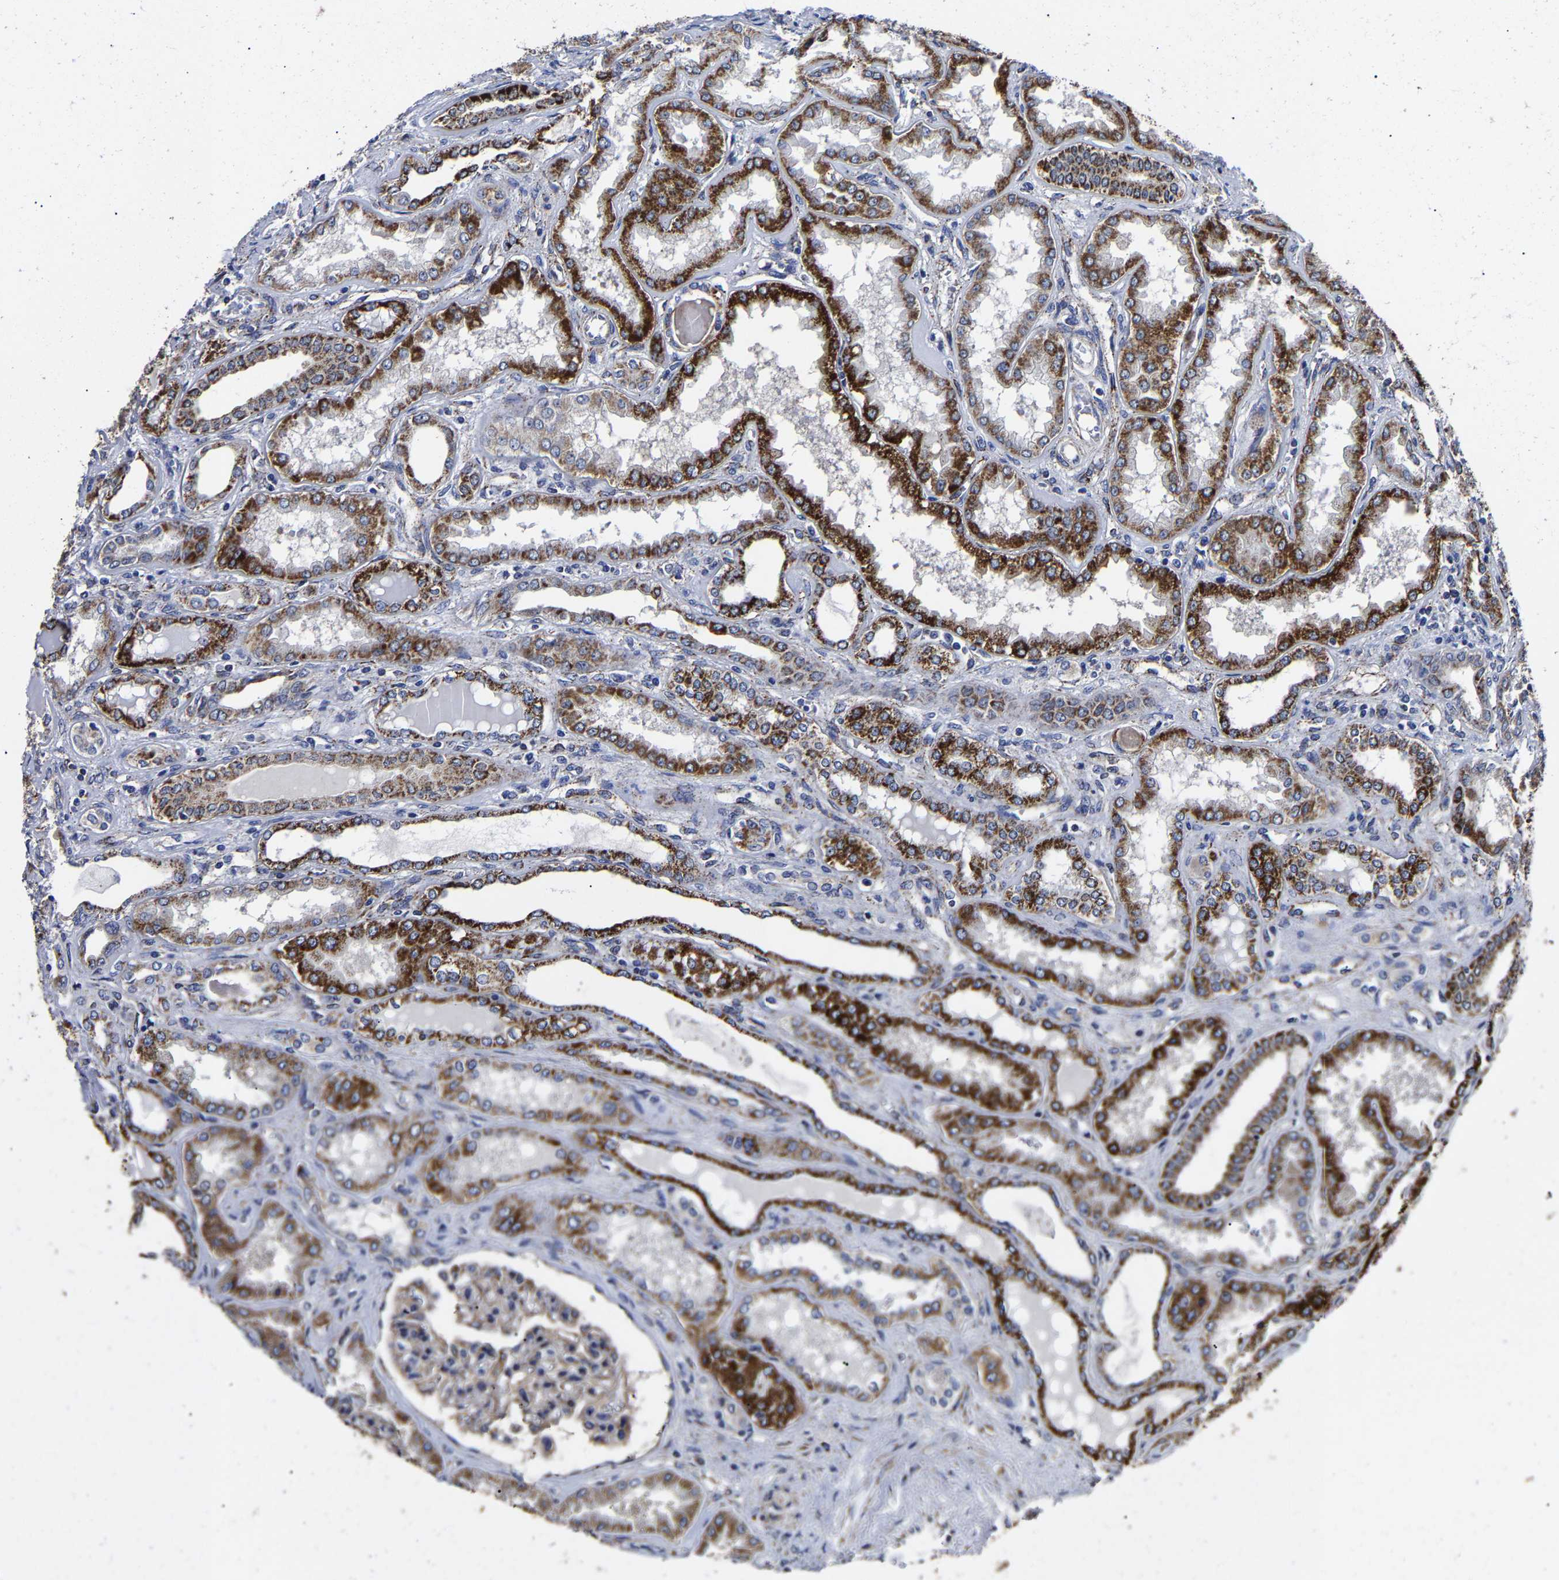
{"staining": {"intensity": "strong", "quantity": "25%-75%", "location": "cytoplasmic/membranous"}, "tissue": "kidney", "cell_type": "Cells in glomeruli", "image_type": "normal", "snomed": [{"axis": "morphology", "description": "Normal tissue, NOS"}, {"axis": "topography", "description": "Kidney"}], "caption": "Immunohistochemical staining of normal human kidney reveals 25%-75% levels of strong cytoplasmic/membranous protein positivity in about 25%-75% of cells in glomeruli. Using DAB (3,3'-diaminobenzidine) (brown) and hematoxylin (blue) stains, captured at high magnification using brightfield microscopy.", "gene": "AASS", "patient": {"sex": "female", "age": 56}}